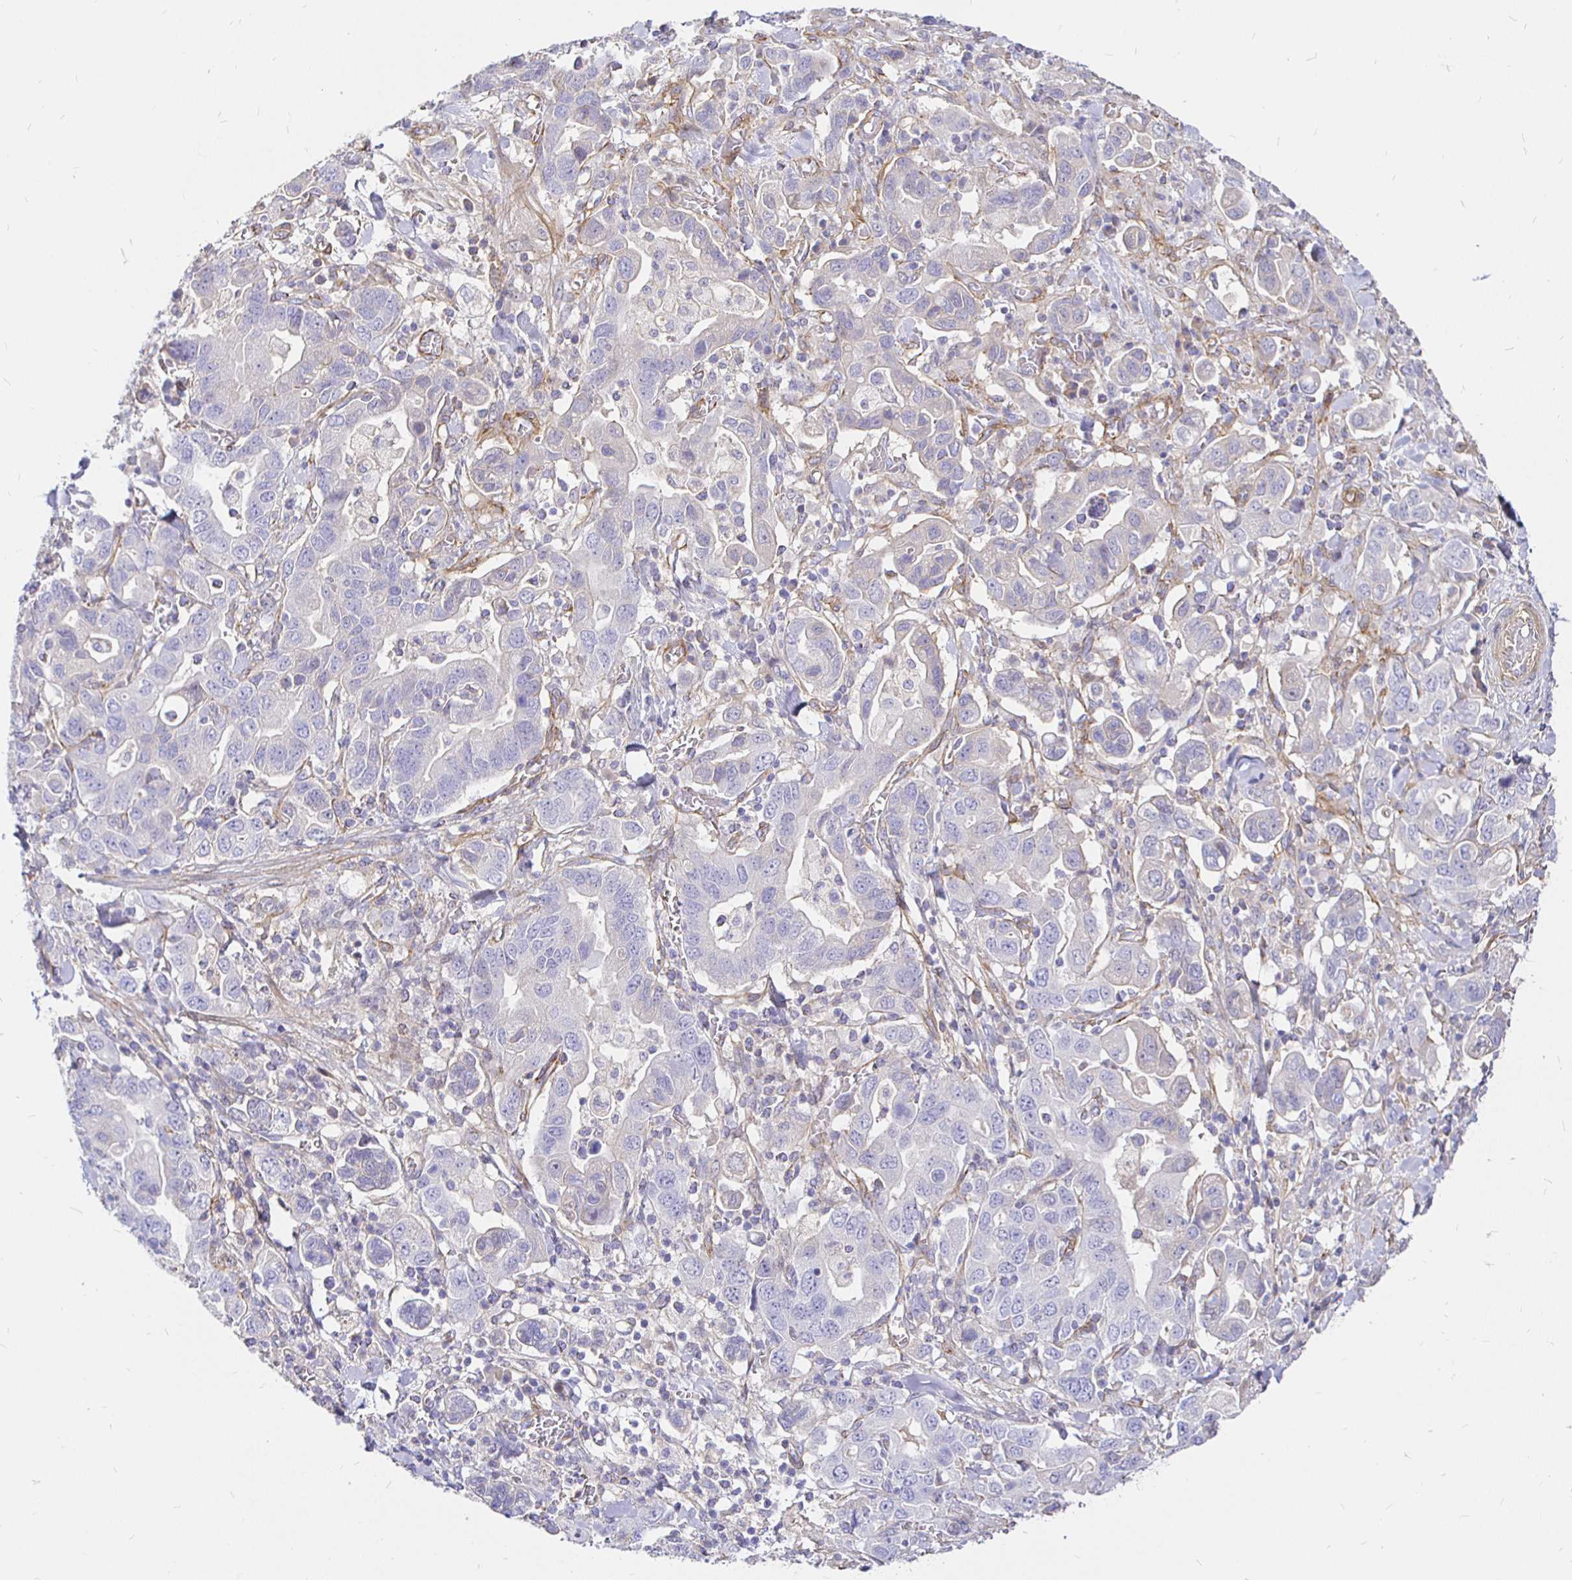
{"staining": {"intensity": "negative", "quantity": "none", "location": "none"}, "tissue": "stomach cancer", "cell_type": "Tumor cells", "image_type": "cancer", "snomed": [{"axis": "morphology", "description": "Adenocarcinoma, NOS"}, {"axis": "topography", "description": "Stomach, upper"}, {"axis": "topography", "description": "Stomach"}], "caption": "Tumor cells show no significant protein expression in stomach adenocarcinoma.", "gene": "PALM2AKAP2", "patient": {"sex": "male", "age": 62}}